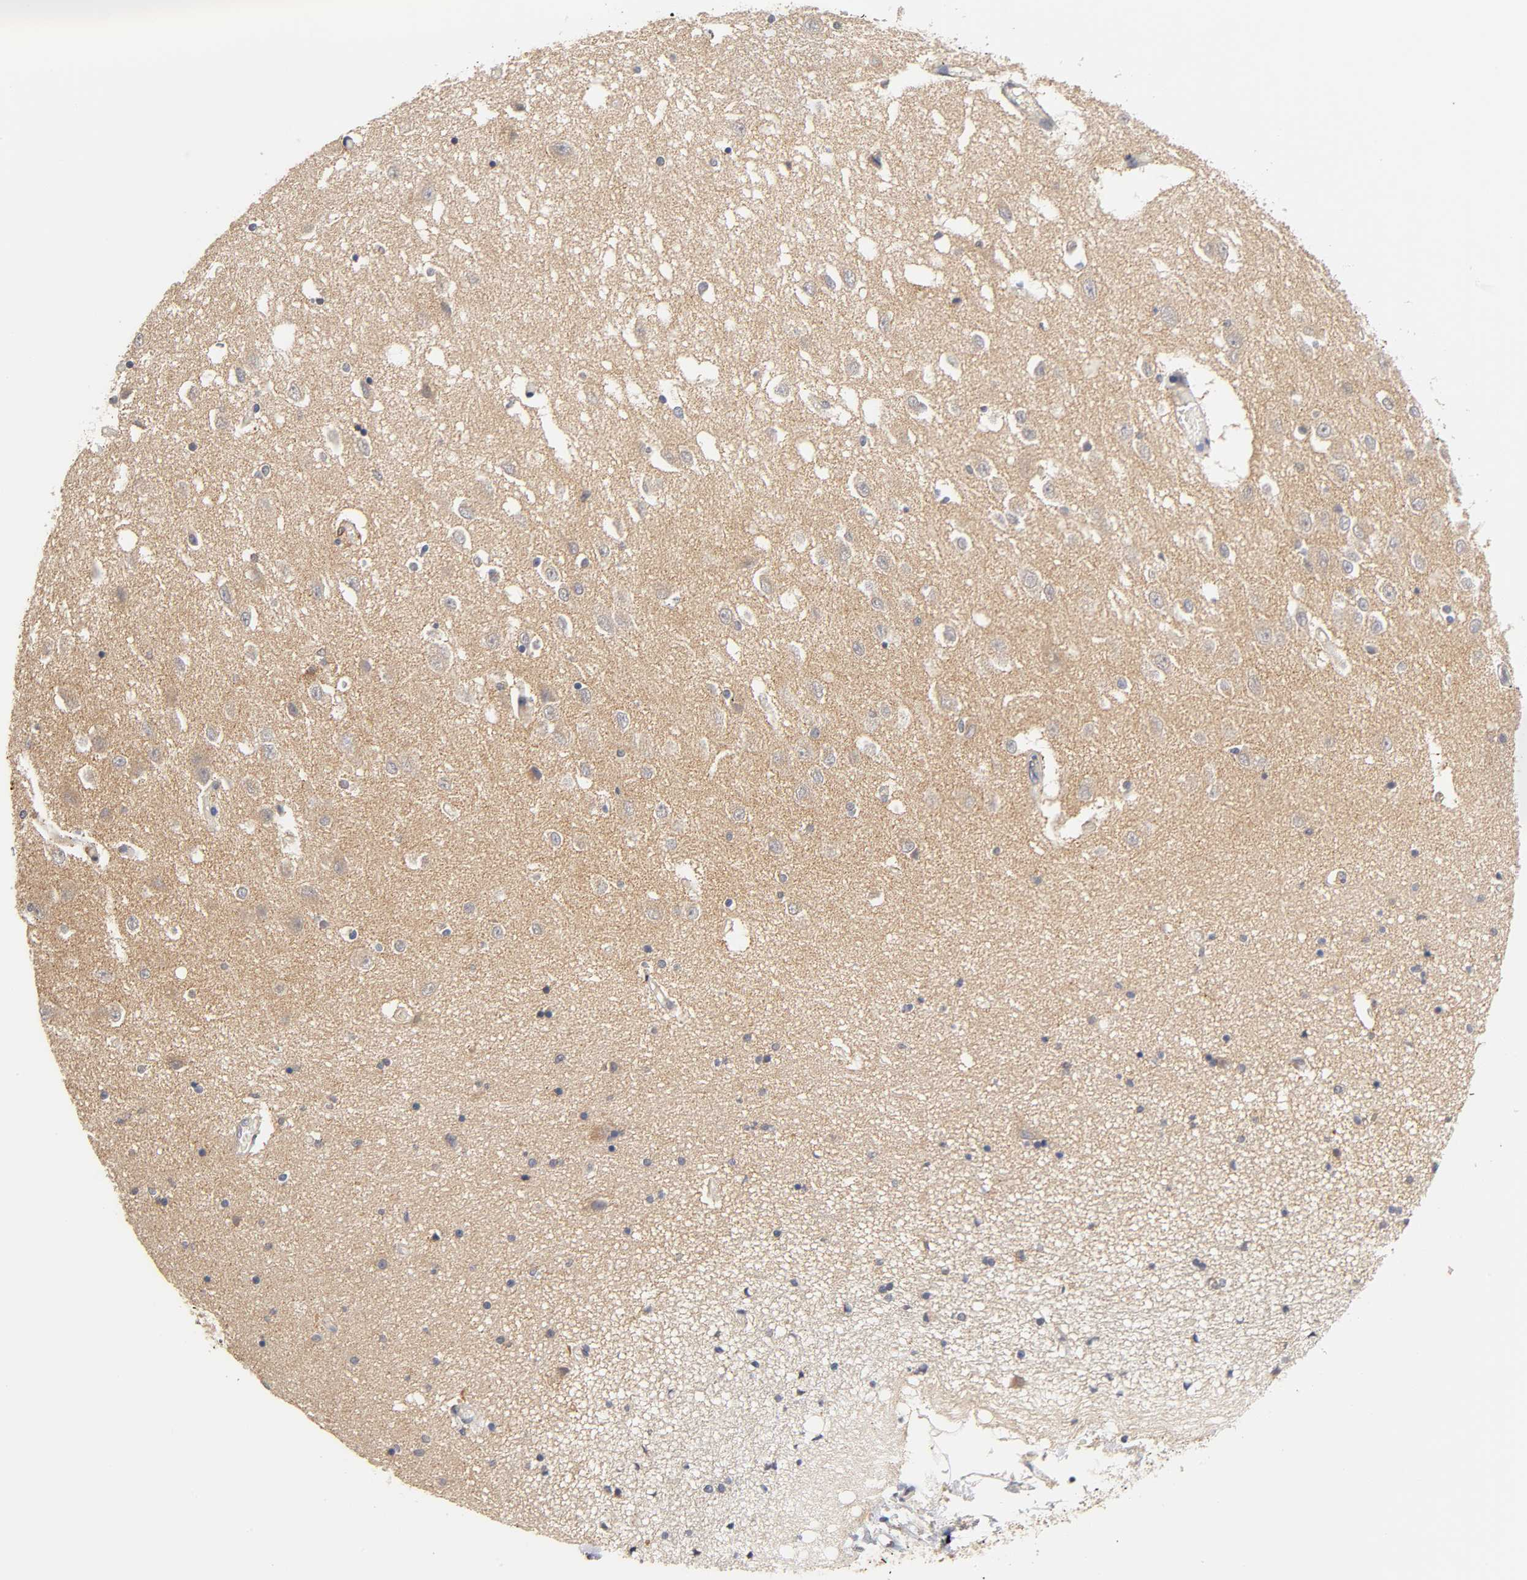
{"staining": {"intensity": "moderate", "quantity": "<25%", "location": "cytoplasmic/membranous"}, "tissue": "hippocampus", "cell_type": "Glial cells", "image_type": "normal", "snomed": [{"axis": "morphology", "description": "Normal tissue, NOS"}, {"axis": "topography", "description": "Hippocampus"}], "caption": "IHC of normal hippocampus demonstrates low levels of moderate cytoplasmic/membranous staining in about <25% of glial cells.", "gene": "GSTZ1", "patient": {"sex": "female", "age": 54}}